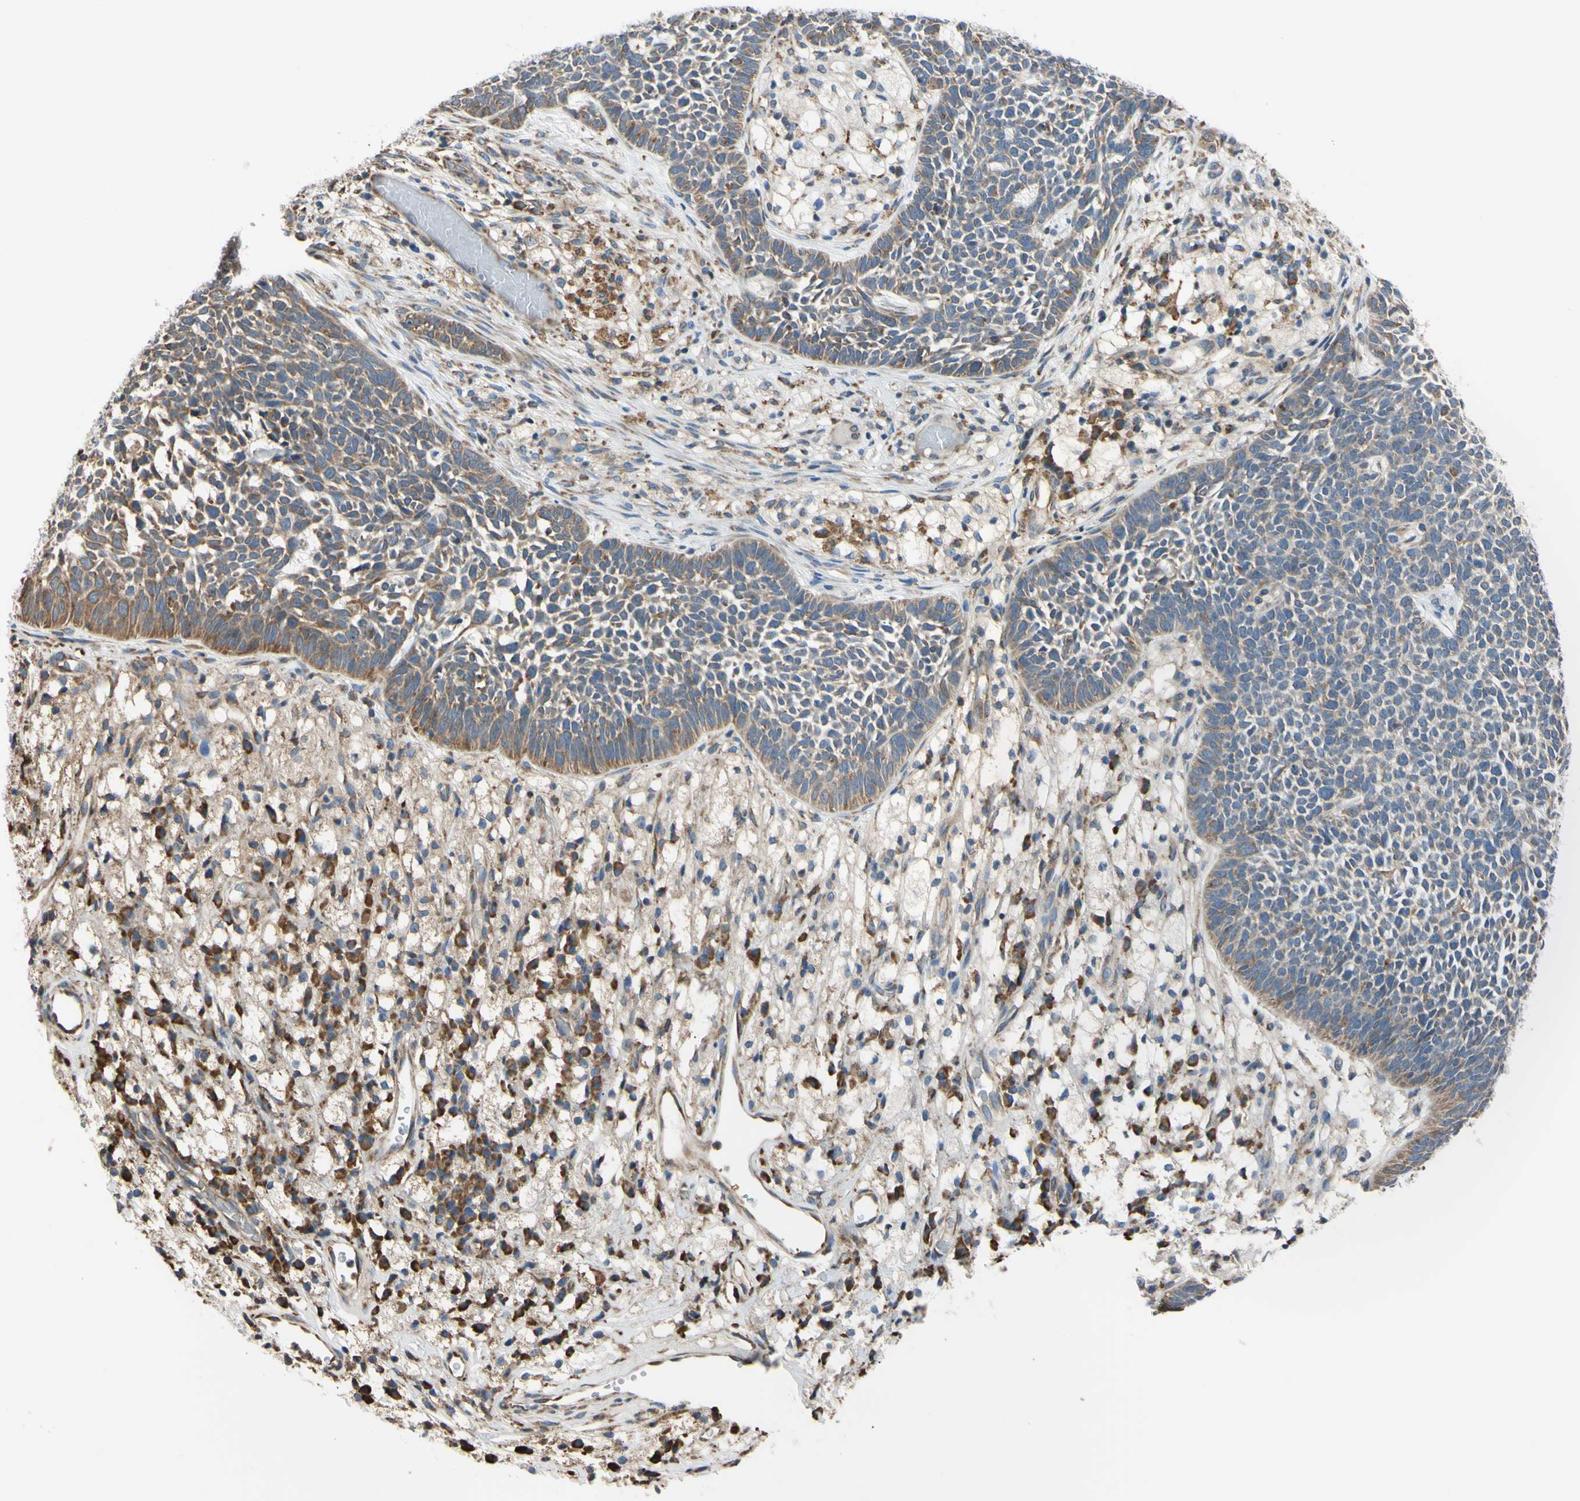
{"staining": {"intensity": "weak", "quantity": ">75%", "location": "cytoplasmic/membranous"}, "tissue": "skin cancer", "cell_type": "Tumor cells", "image_type": "cancer", "snomed": [{"axis": "morphology", "description": "Basal cell carcinoma"}, {"axis": "topography", "description": "Skin"}], "caption": "IHC micrograph of skin cancer (basal cell carcinoma) stained for a protein (brown), which demonstrates low levels of weak cytoplasmic/membranous expression in approximately >75% of tumor cells.", "gene": "BMF", "patient": {"sex": "female", "age": 84}}